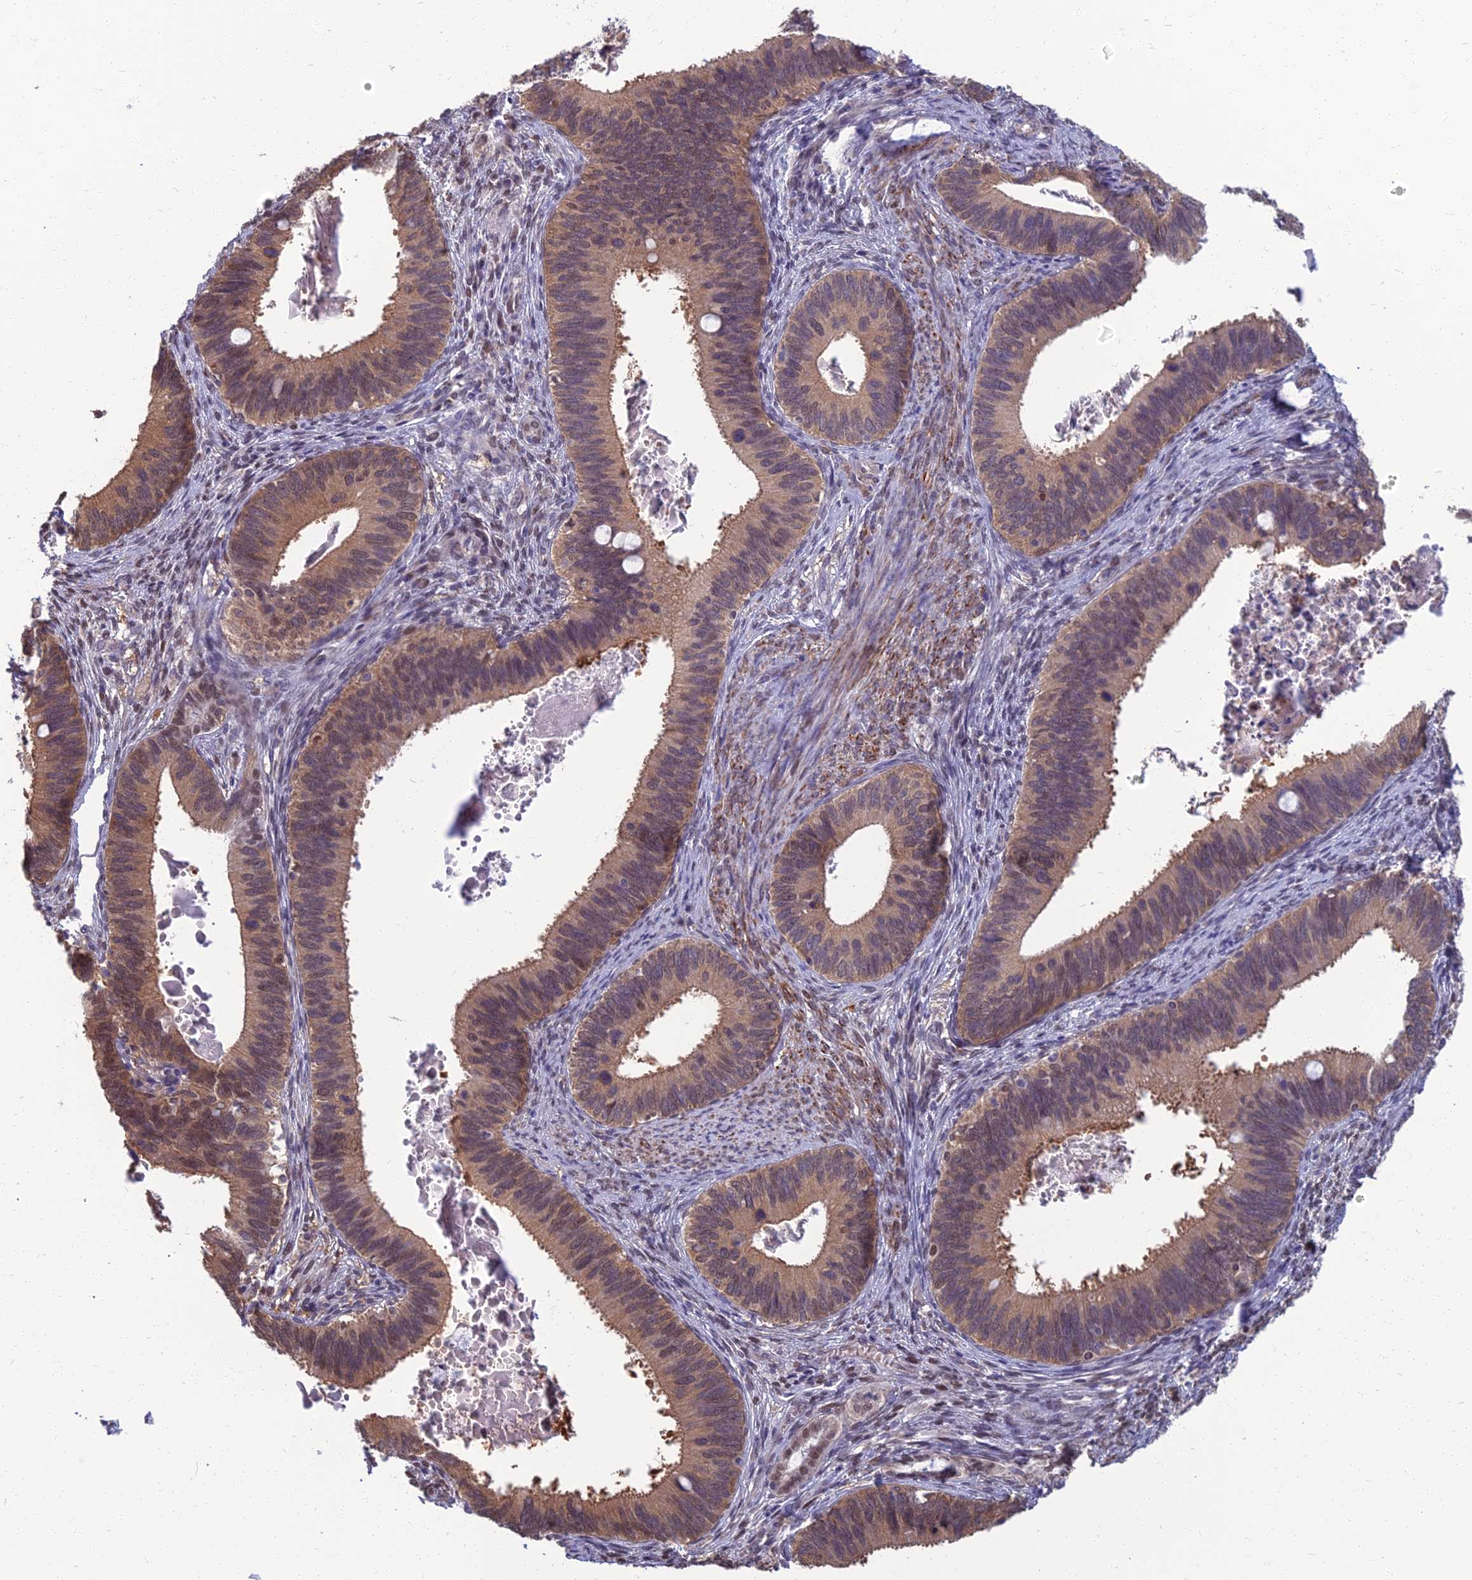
{"staining": {"intensity": "weak", "quantity": "25%-75%", "location": "cytoplasmic/membranous,nuclear"}, "tissue": "cervical cancer", "cell_type": "Tumor cells", "image_type": "cancer", "snomed": [{"axis": "morphology", "description": "Adenocarcinoma, NOS"}, {"axis": "topography", "description": "Cervix"}], "caption": "Weak cytoplasmic/membranous and nuclear positivity is seen in about 25%-75% of tumor cells in cervical cancer.", "gene": "NR4A3", "patient": {"sex": "female", "age": 42}}